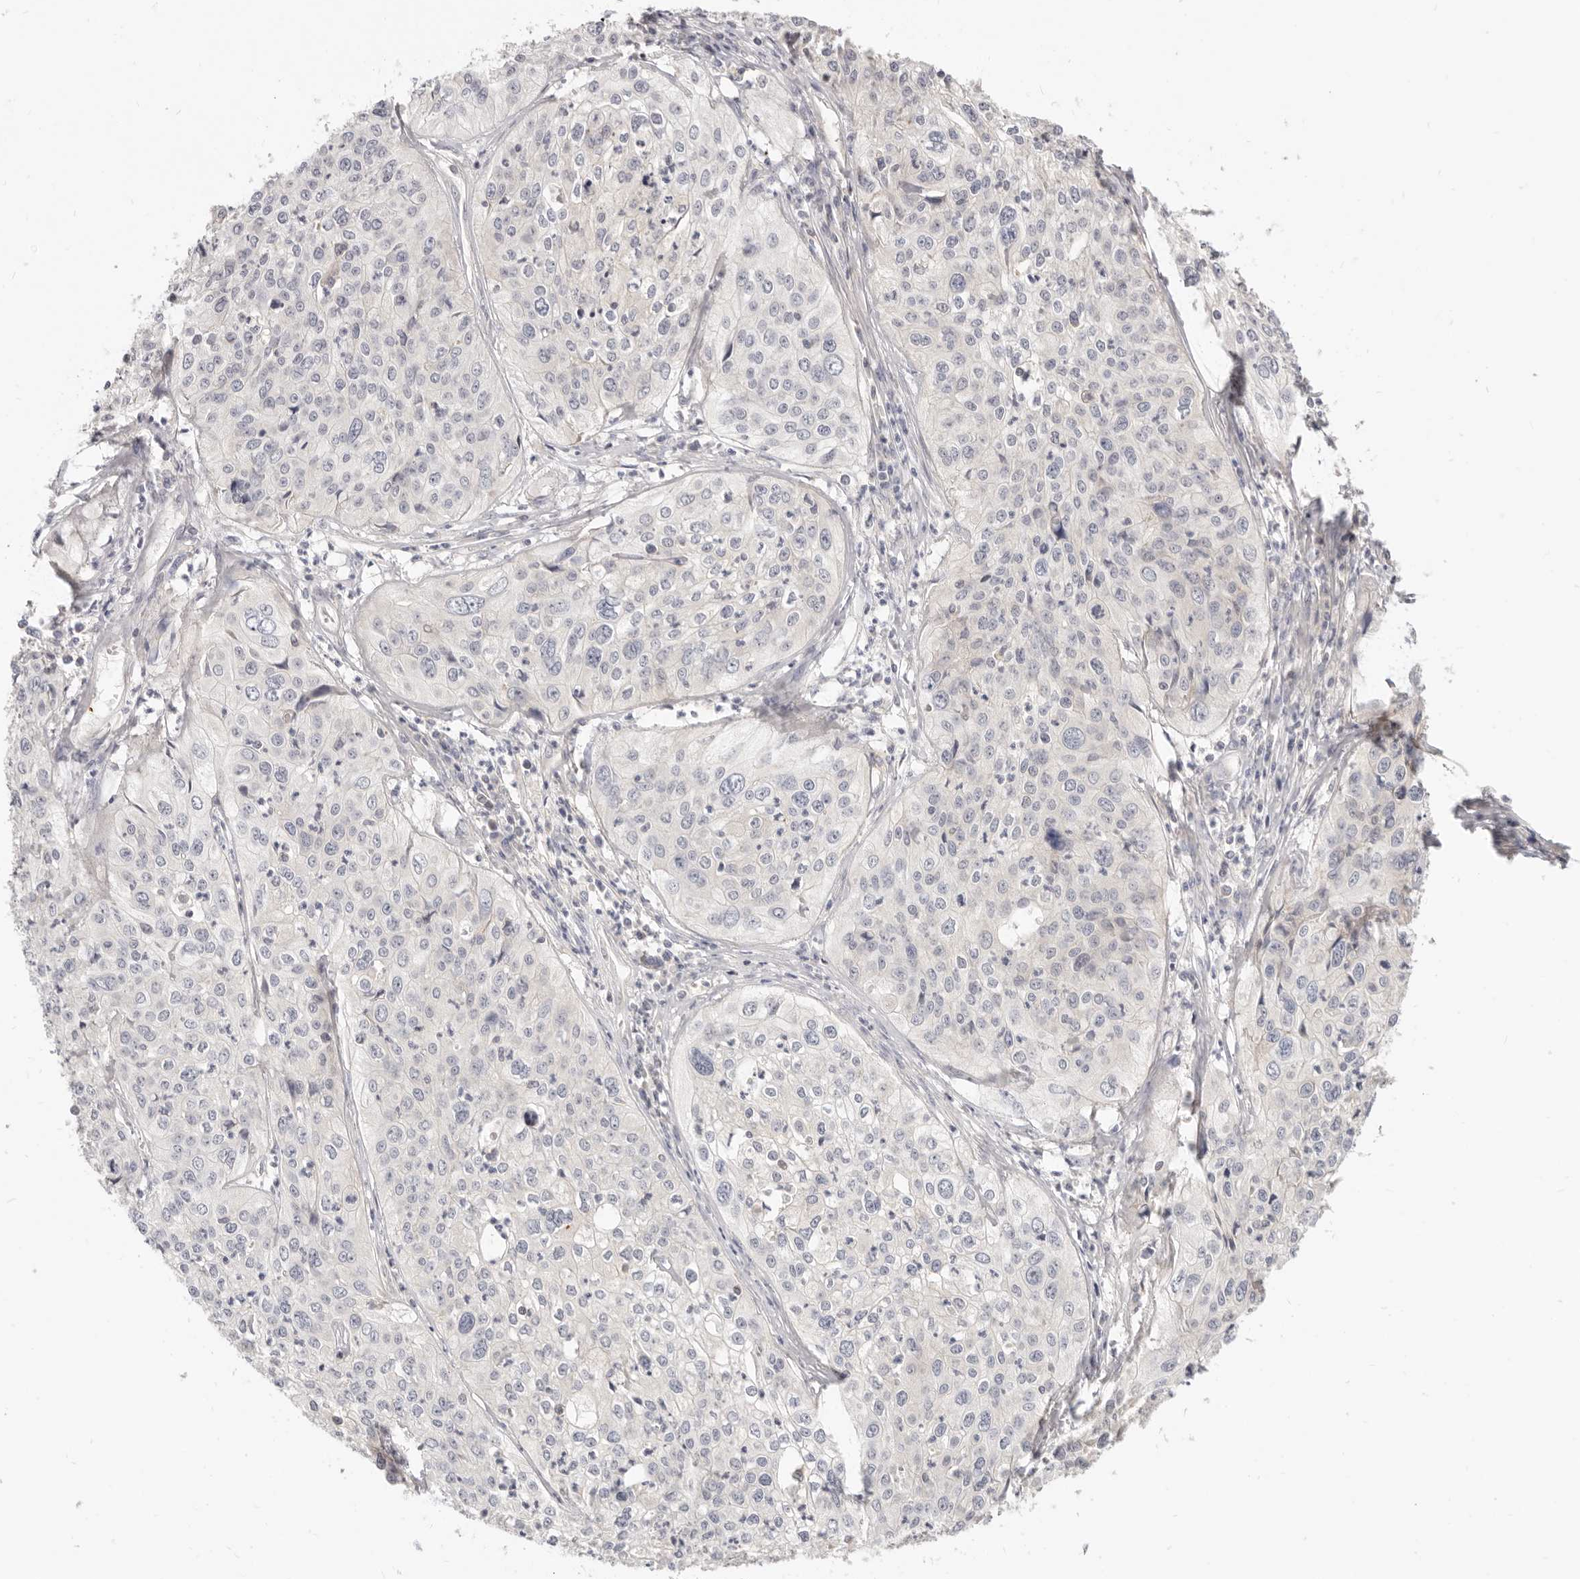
{"staining": {"intensity": "negative", "quantity": "none", "location": "none"}, "tissue": "cervical cancer", "cell_type": "Tumor cells", "image_type": "cancer", "snomed": [{"axis": "morphology", "description": "Squamous cell carcinoma, NOS"}, {"axis": "topography", "description": "Cervix"}], "caption": "This is an IHC micrograph of cervical cancer. There is no staining in tumor cells.", "gene": "LTB4R2", "patient": {"sex": "female", "age": 31}}